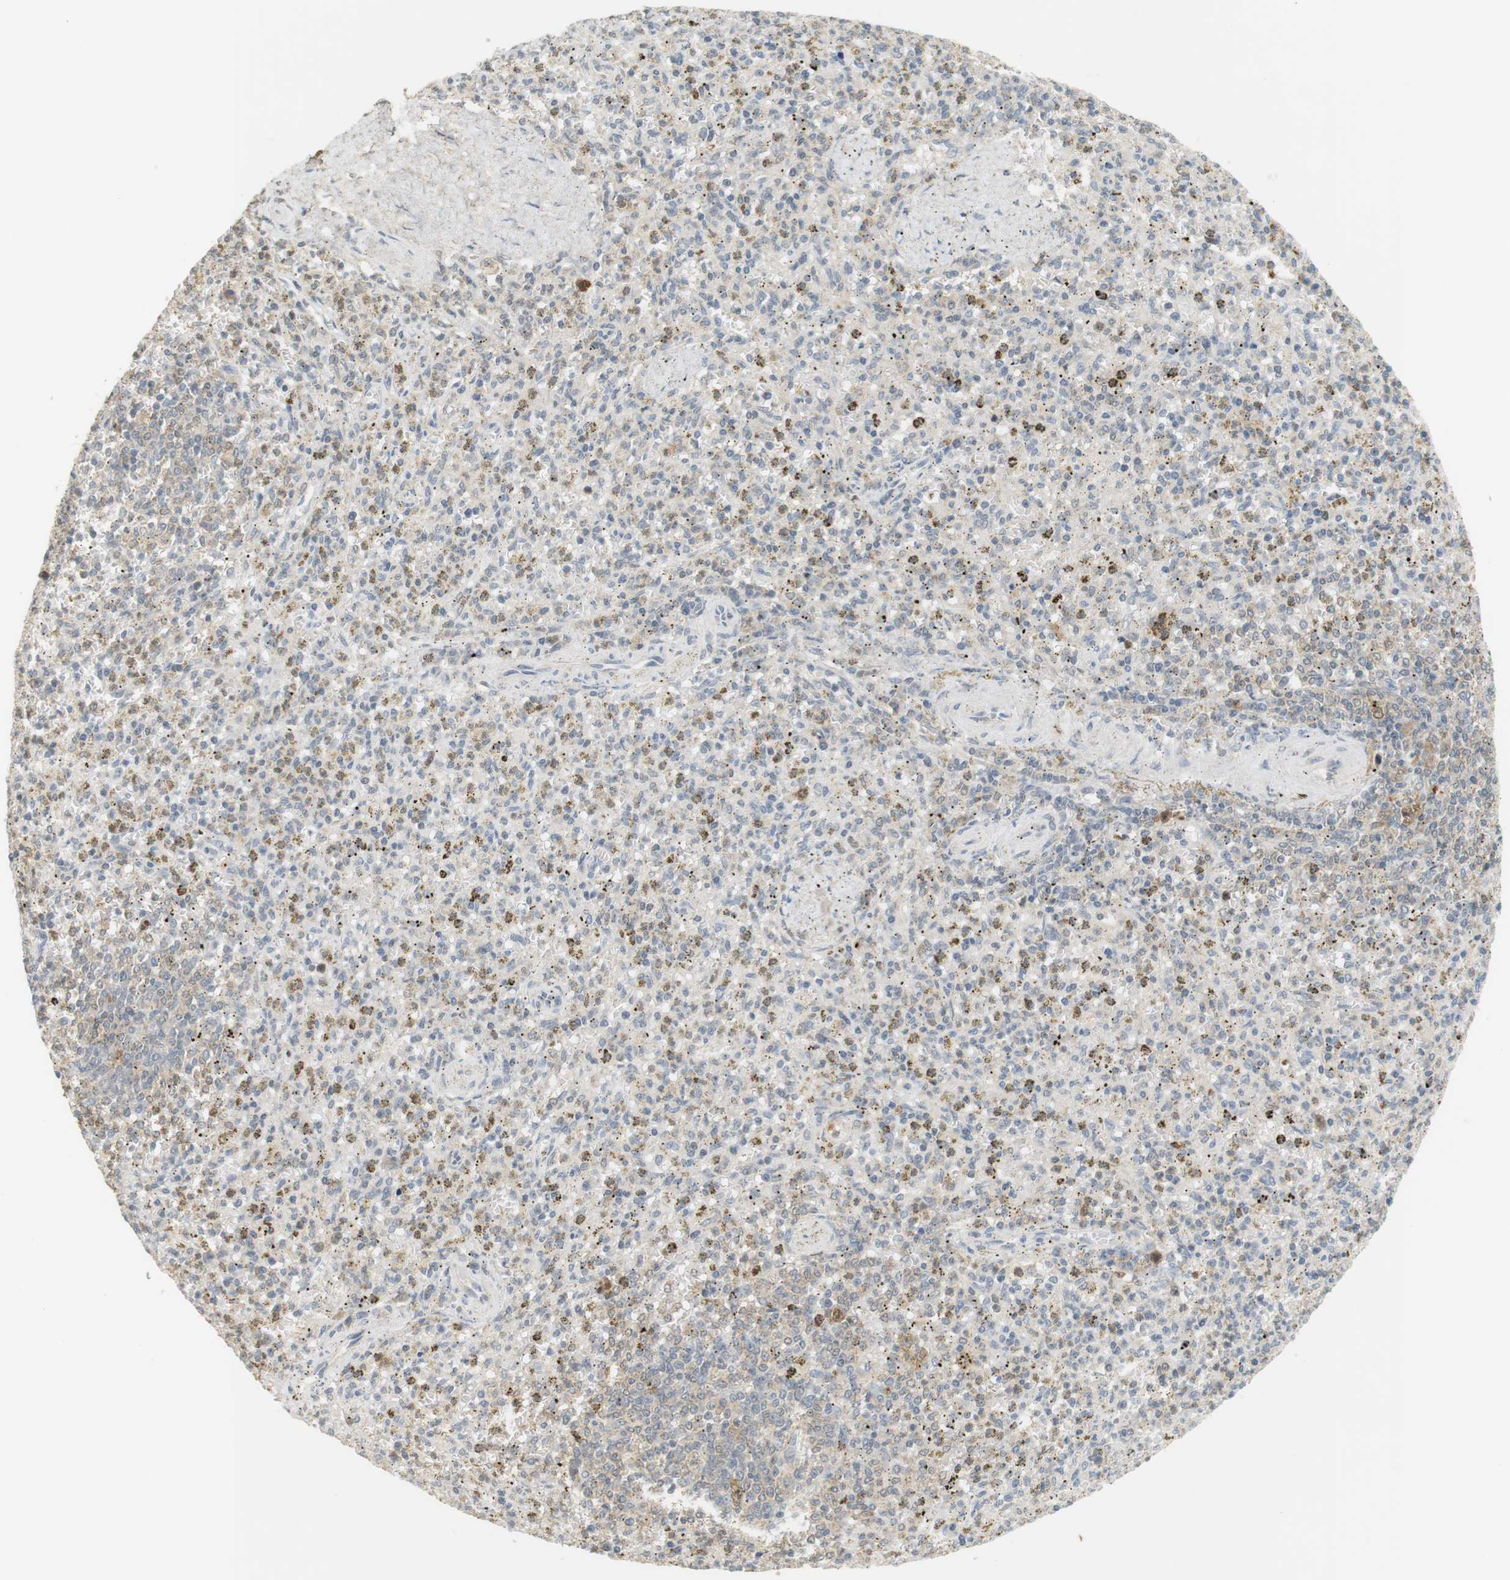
{"staining": {"intensity": "negative", "quantity": "none", "location": "none"}, "tissue": "spleen", "cell_type": "Cells in red pulp", "image_type": "normal", "snomed": [{"axis": "morphology", "description": "Normal tissue, NOS"}, {"axis": "topography", "description": "Spleen"}], "caption": "Cells in red pulp are negative for brown protein staining in unremarkable spleen. Brightfield microscopy of immunohistochemistry stained with DAB (3,3'-diaminobenzidine) (brown) and hematoxylin (blue), captured at high magnification.", "gene": "TTK", "patient": {"sex": "male", "age": 72}}